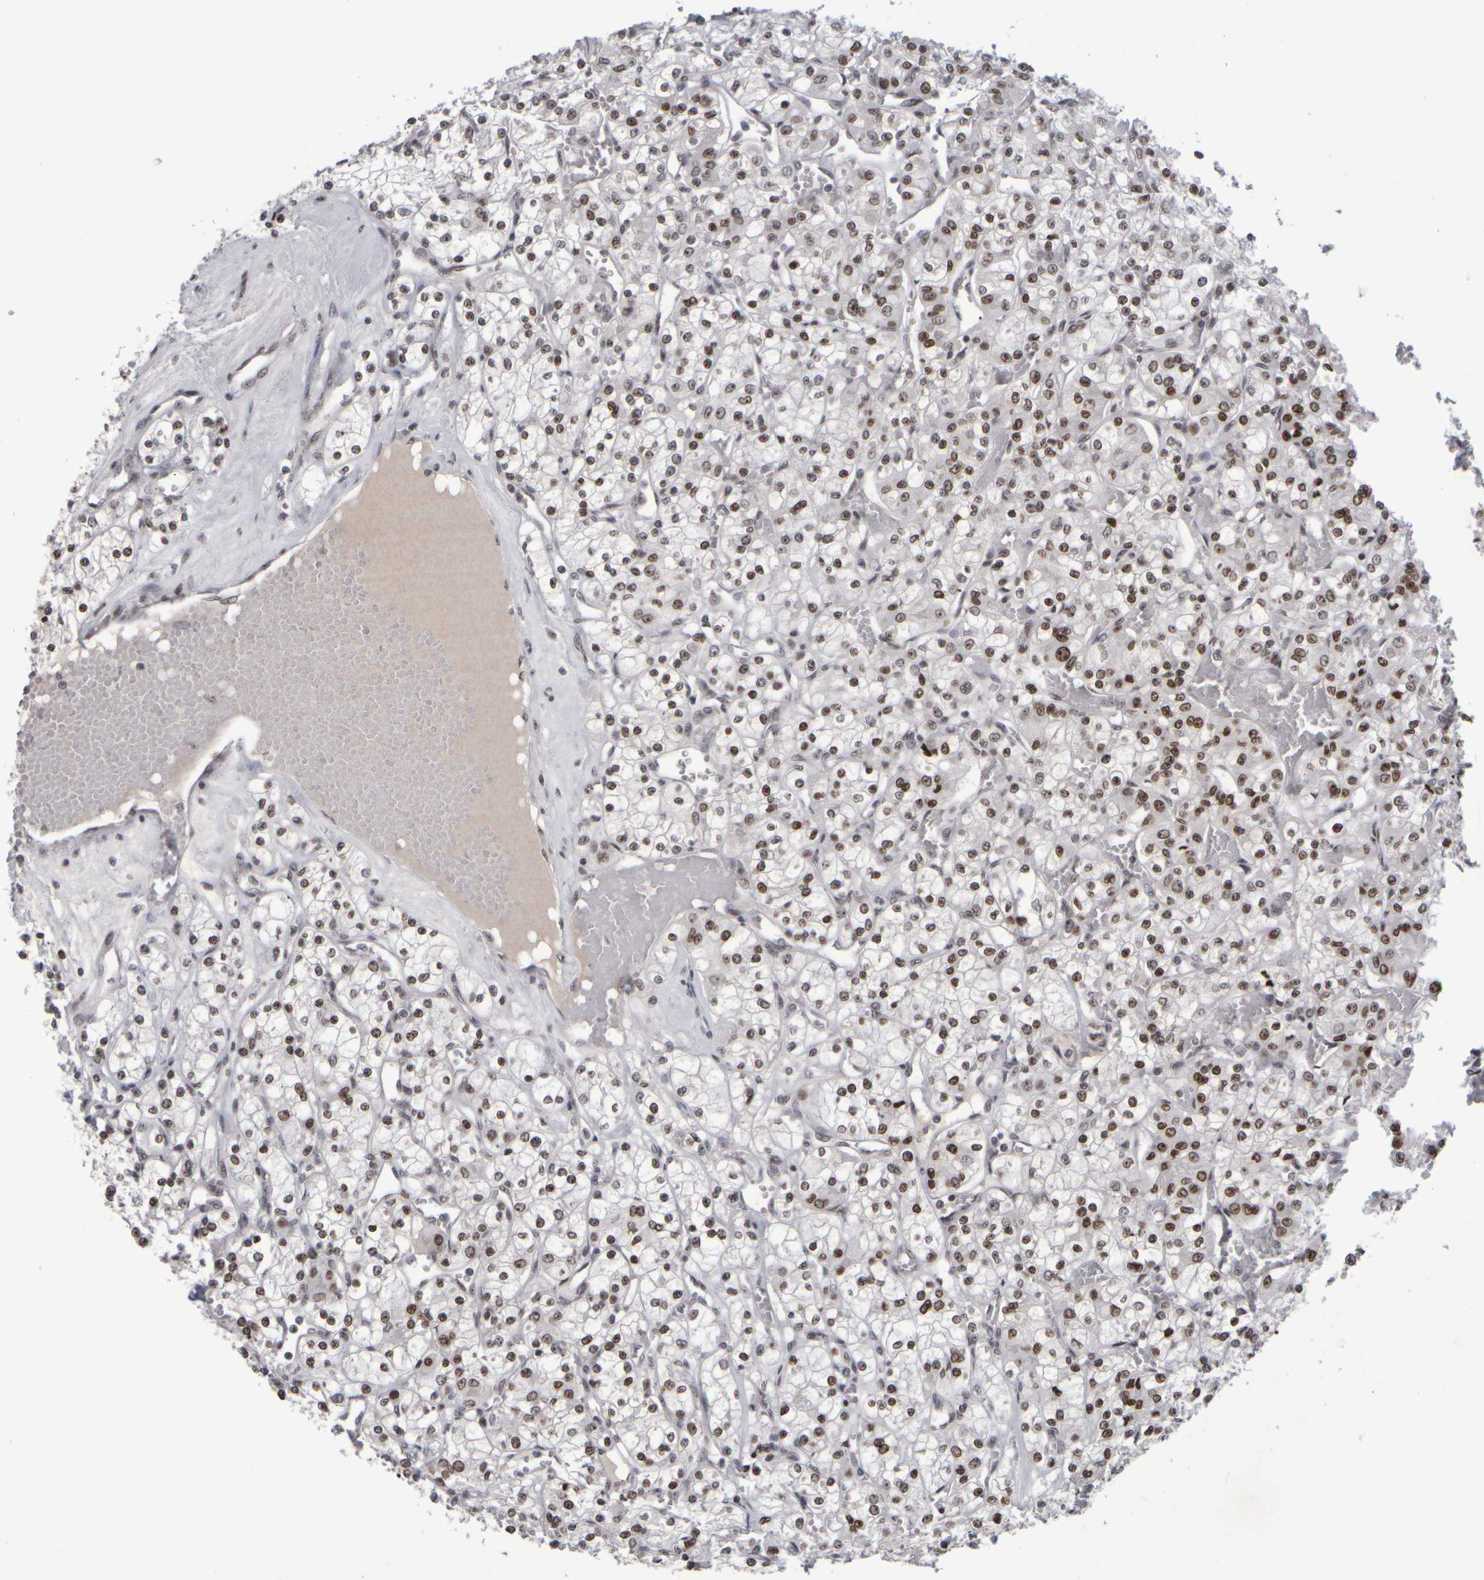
{"staining": {"intensity": "moderate", "quantity": ">75%", "location": "nuclear"}, "tissue": "renal cancer", "cell_type": "Tumor cells", "image_type": "cancer", "snomed": [{"axis": "morphology", "description": "Adenocarcinoma, NOS"}, {"axis": "topography", "description": "Kidney"}], "caption": "Renal cancer stained with DAB (3,3'-diaminobenzidine) IHC demonstrates medium levels of moderate nuclear positivity in approximately >75% of tumor cells. (DAB (3,3'-diaminobenzidine) IHC, brown staining for protein, blue staining for nuclei).", "gene": "SURF6", "patient": {"sex": "female", "age": 59}}